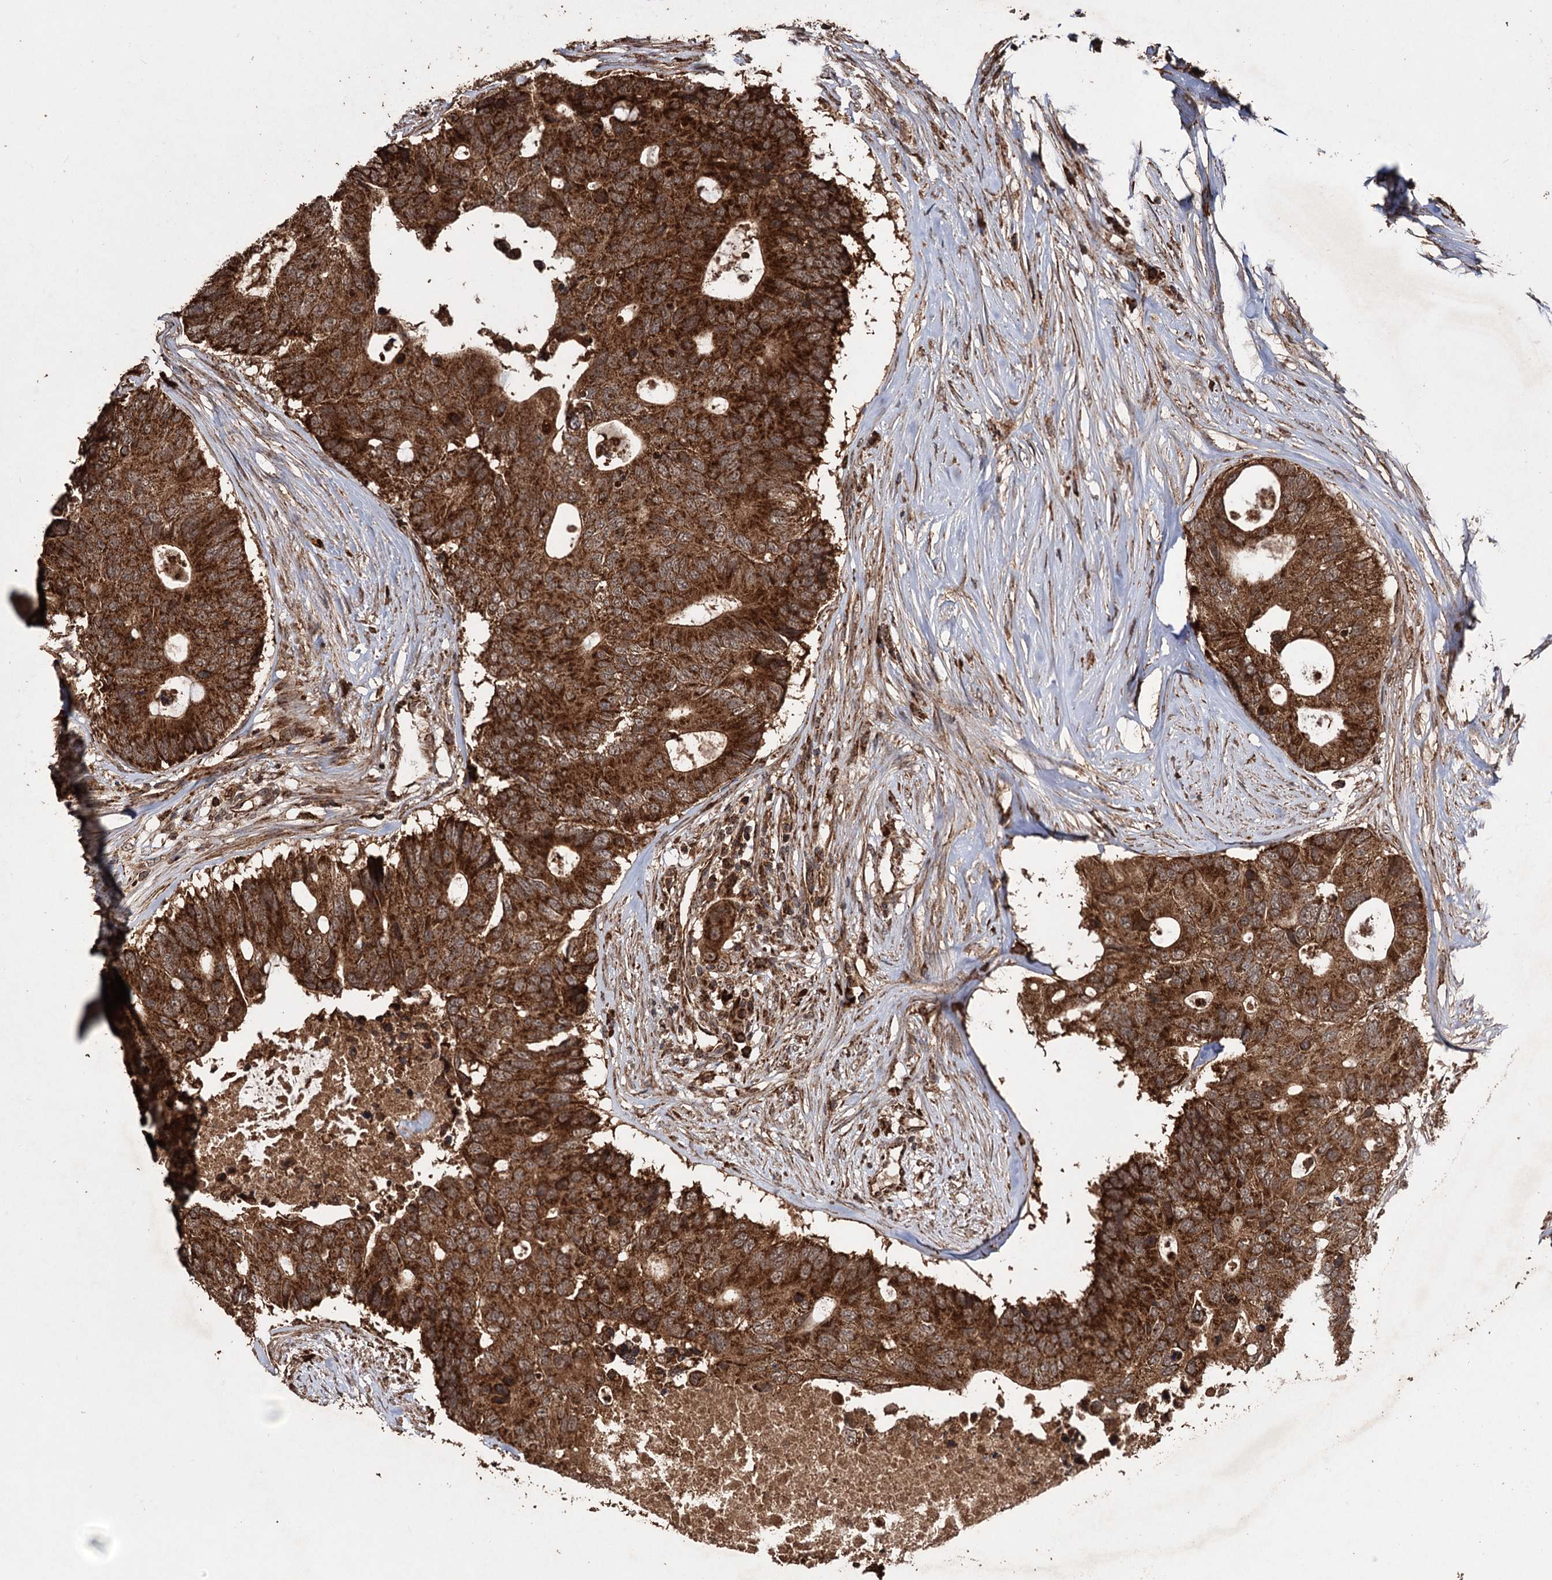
{"staining": {"intensity": "strong", "quantity": ">75%", "location": "cytoplasmic/membranous"}, "tissue": "colorectal cancer", "cell_type": "Tumor cells", "image_type": "cancer", "snomed": [{"axis": "morphology", "description": "Adenocarcinoma, NOS"}, {"axis": "topography", "description": "Colon"}], "caption": "Tumor cells display strong cytoplasmic/membranous positivity in about >75% of cells in colorectal cancer.", "gene": "IPO4", "patient": {"sex": "male", "age": 71}}